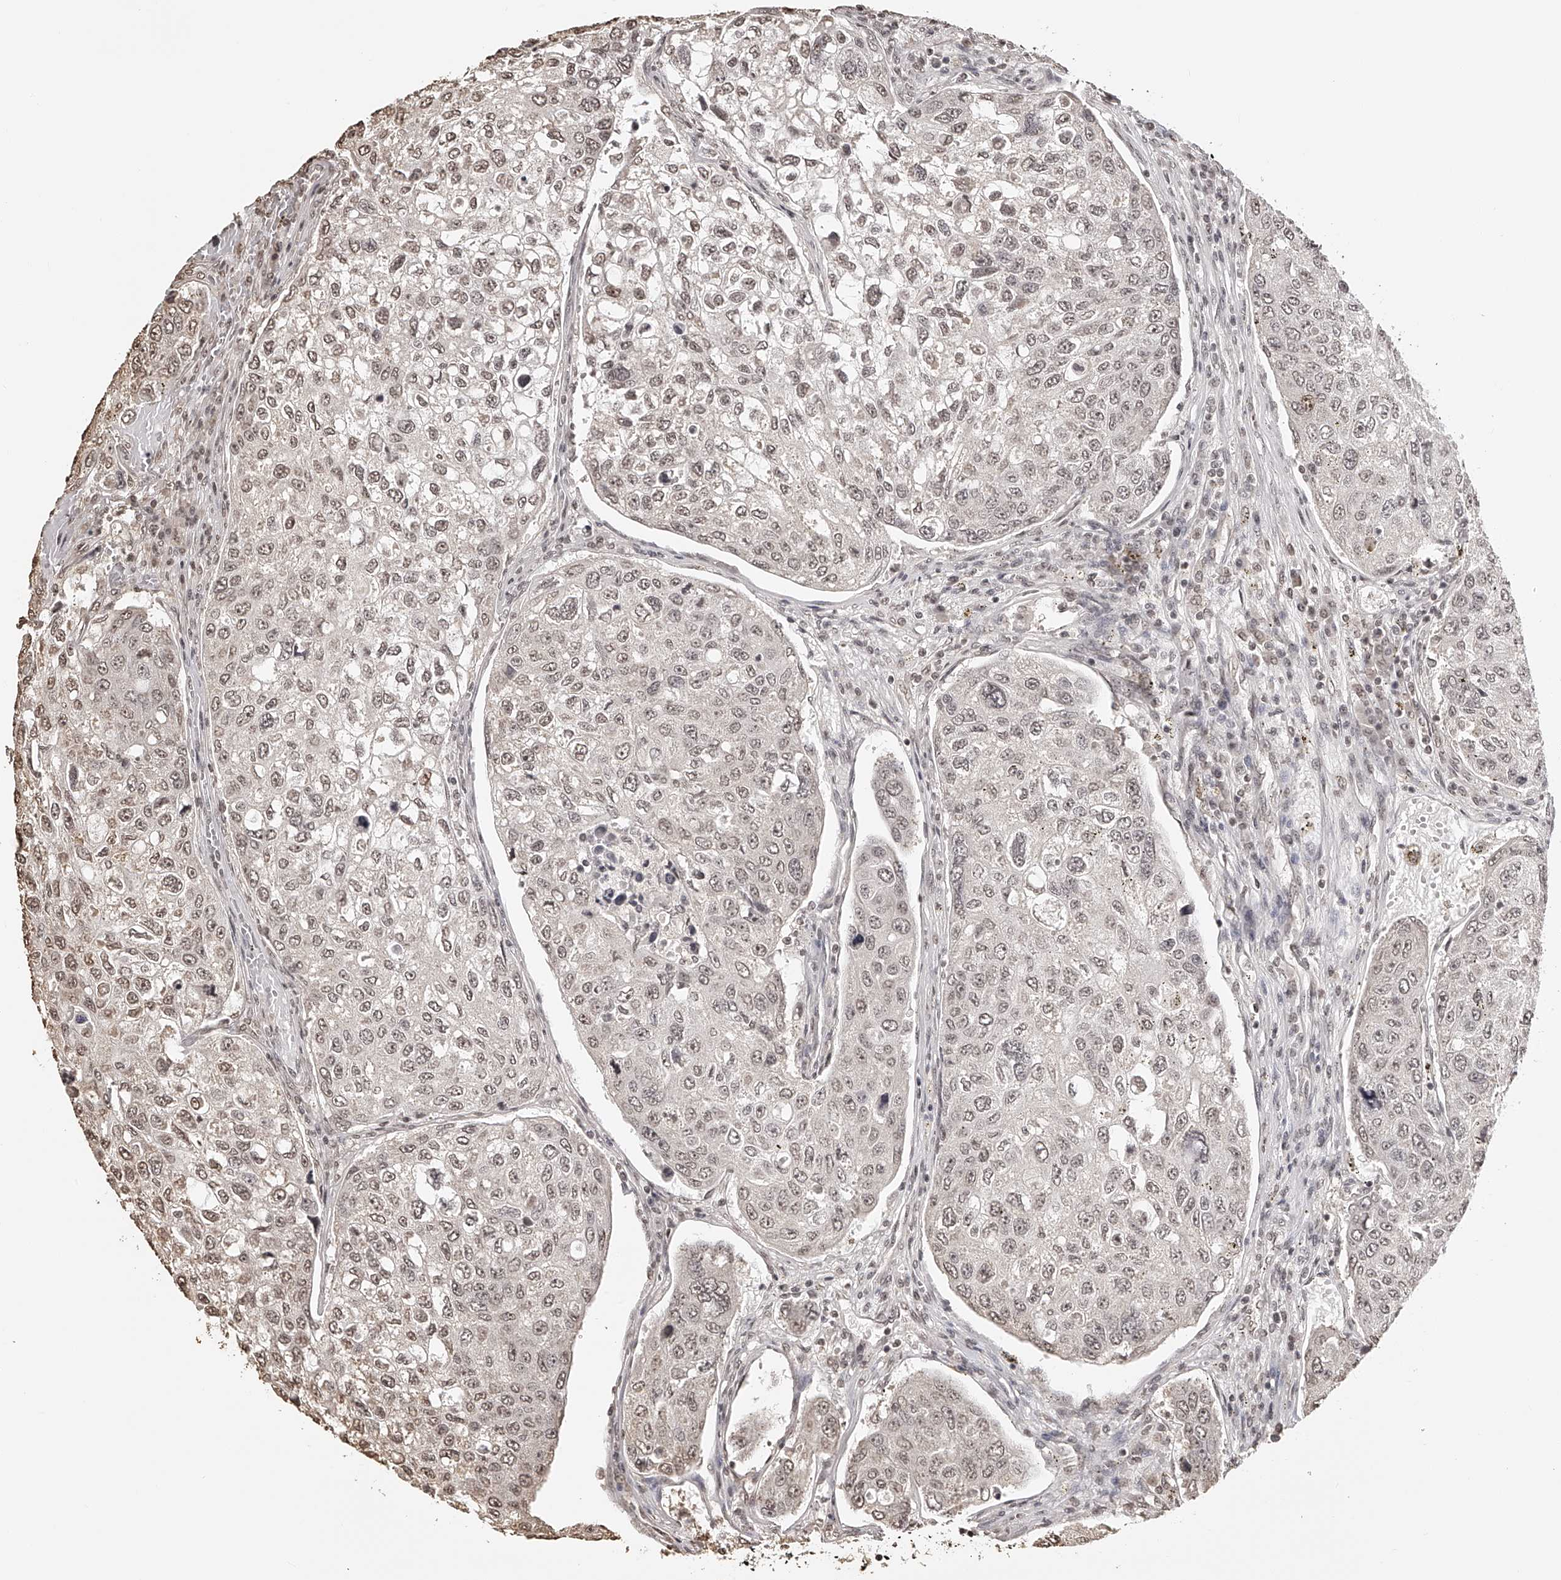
{"staining": {"intensity": "weak", "quantity": ">75%", "location": "nuclear"}, "tissue": "urothelial cancer", "cell_type": "Tumor cells", "image_type": "cancer", "snomed": [{"axis": "morphology", "description": "Urothelial carcinoma, High grade"}, {"axis": "topography", "description": "Lymph node"}, {"axis": "topography", "description": "Urinary bladder"}], "caption": "Urothelial cancer stained with immunohistochemistry exhibits weak nuclear staining in about >75% of tumor cells. Nuclei are stained in blue.", "gene": "ZNF503", "patient": {"sex": "male", "age": 51}}